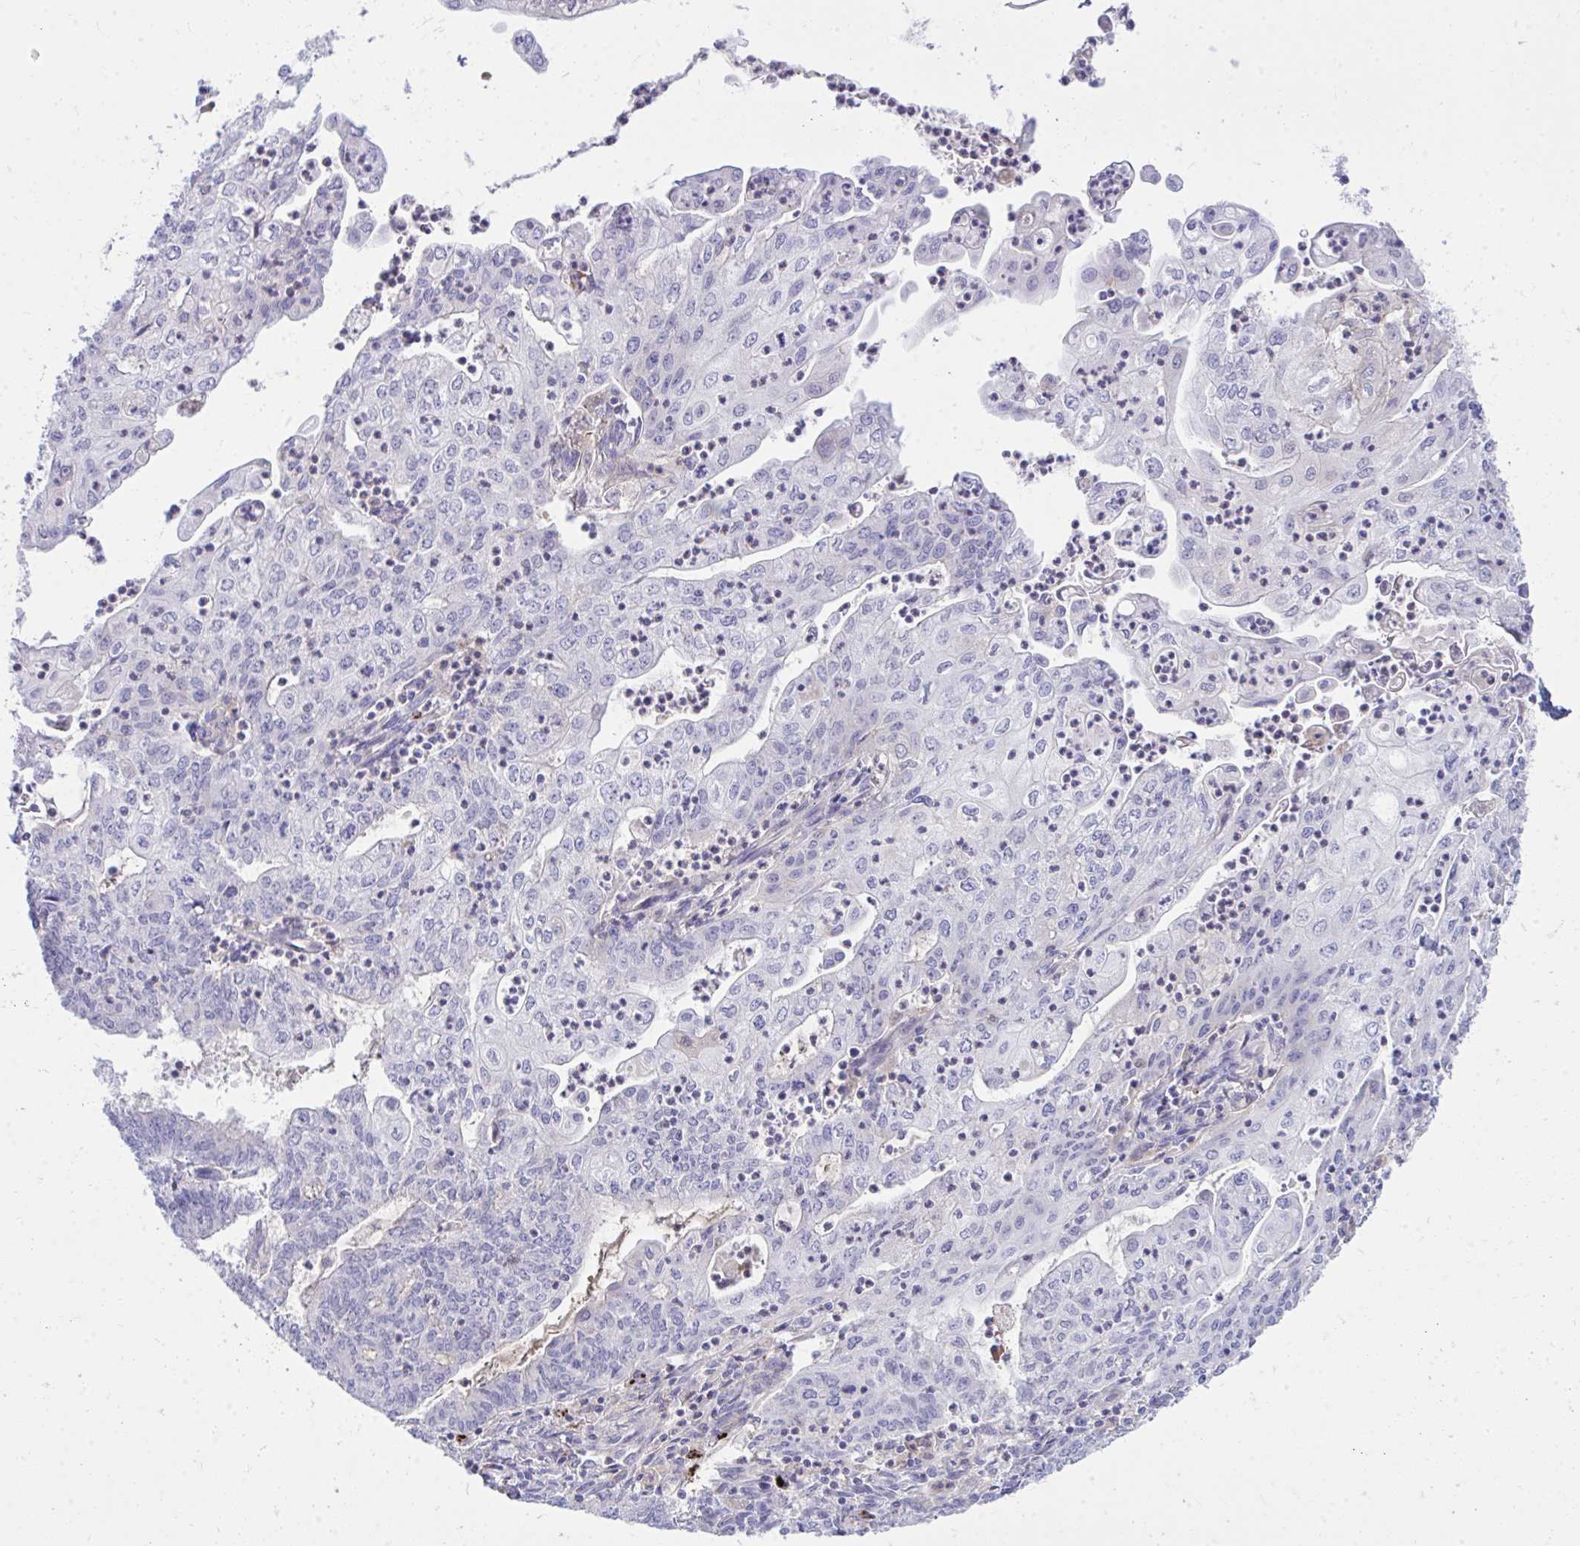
{"staining": {"intensity": "negative", "quantity": "none", "location": "none"}, "tissue": "endometrial cancer", "cell_type": "Tumor cells", "image_type": "cancer", "snomed": [{"axis": "morphology", "description": "Adenocarcinoma, NOS"}, {"axis": "topography", "description": "Endometrium"}], "caption": "Immunohistochemical staining of endometrial cancer (adenocarcinoma) displays no significant expression in tumor cells.", "gene": "TP53I11", "patient": {"sex": "female", "age": 61}}